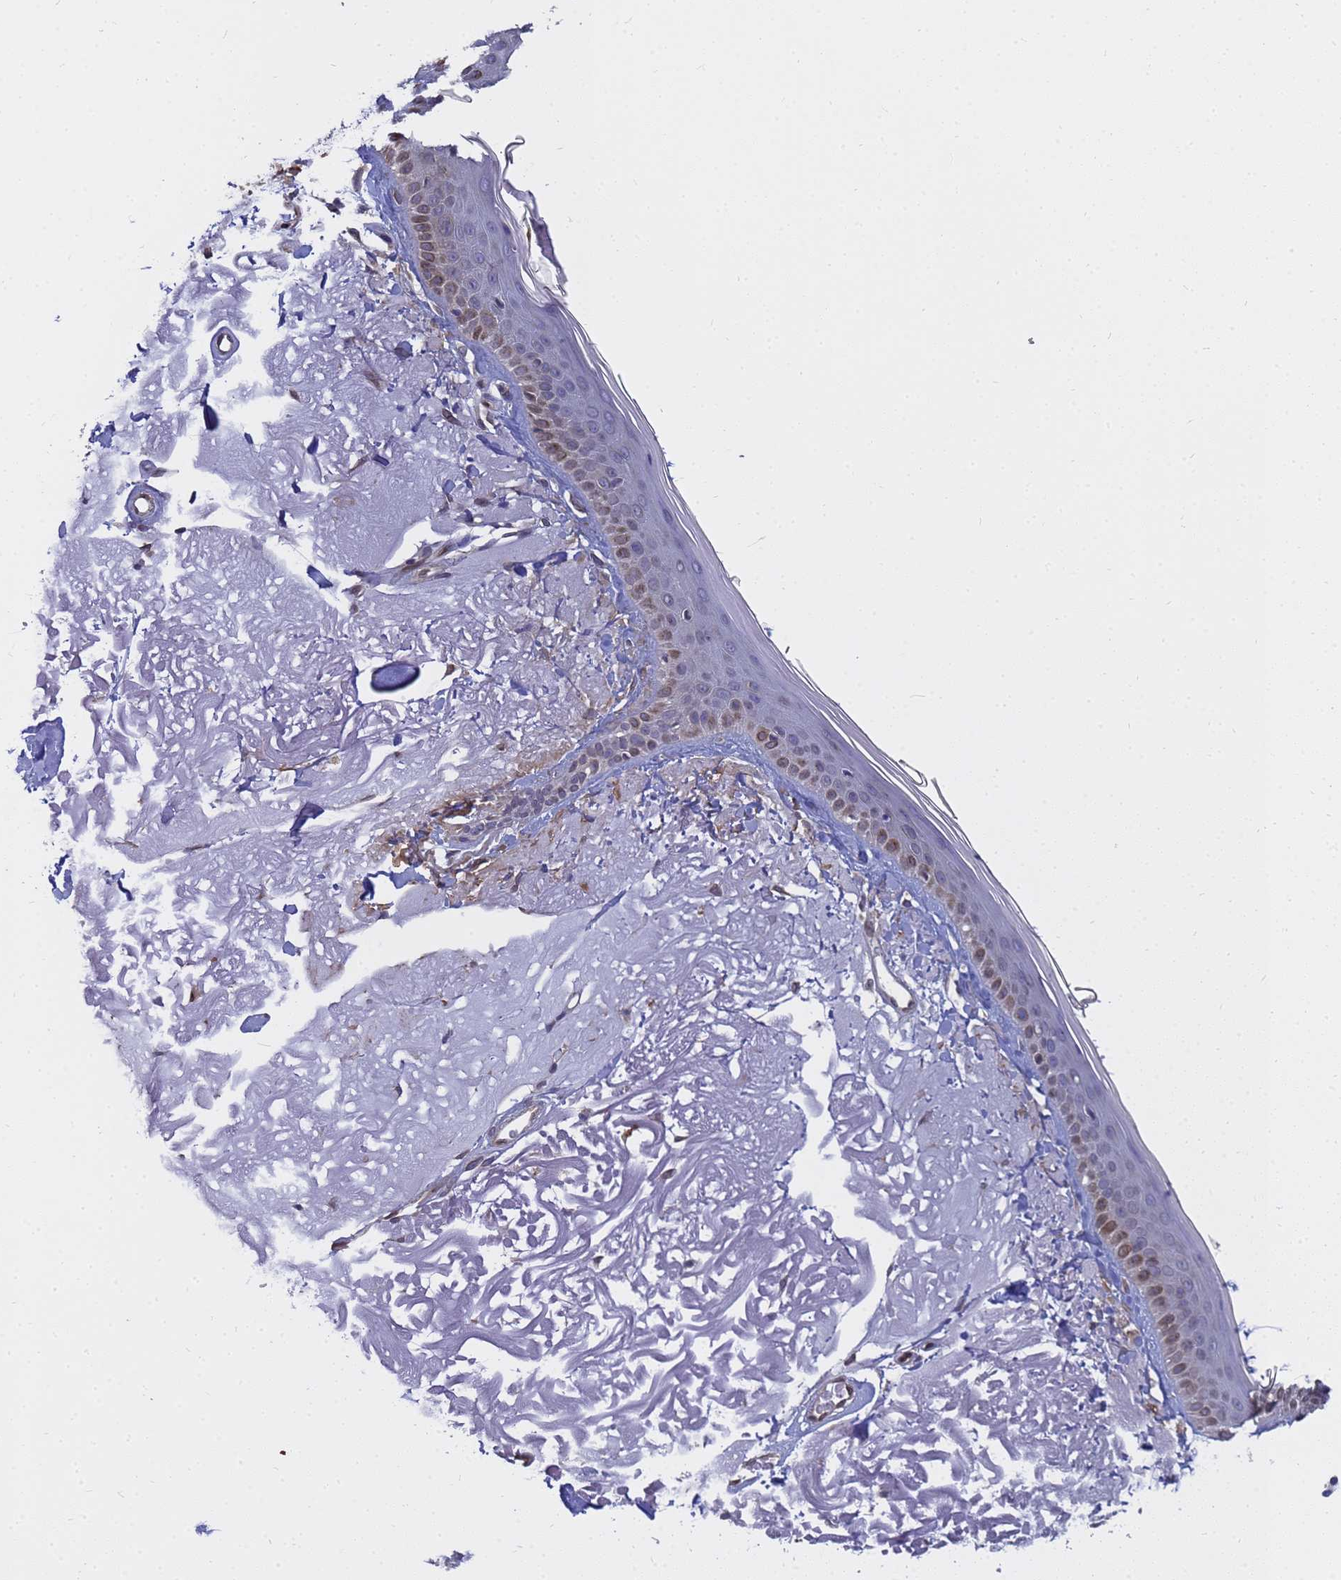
{"staining": {"intensity": "negative", "quantity": "none", "location": "none"}, "tissue": "skin", "cell_type": "Fibroblasts", "image_type": "normal", "snomed": [{"axis": "morphology", "description": "Normal tissue, NOS"}, {"axis": "topography", "description": "Skin"}, {"axis": "topography", "description": "Skeletal muscle"}], "caption": "Fibroblasts are negative for brown protein staining in unremarkable skin. (Brightfield microscopy of DAB (3,3'-diaminobenzidine) immunohistochemistry at high magnification).", "gene": "FAM166B", "patient": {"sex": "male", "age": 83}}